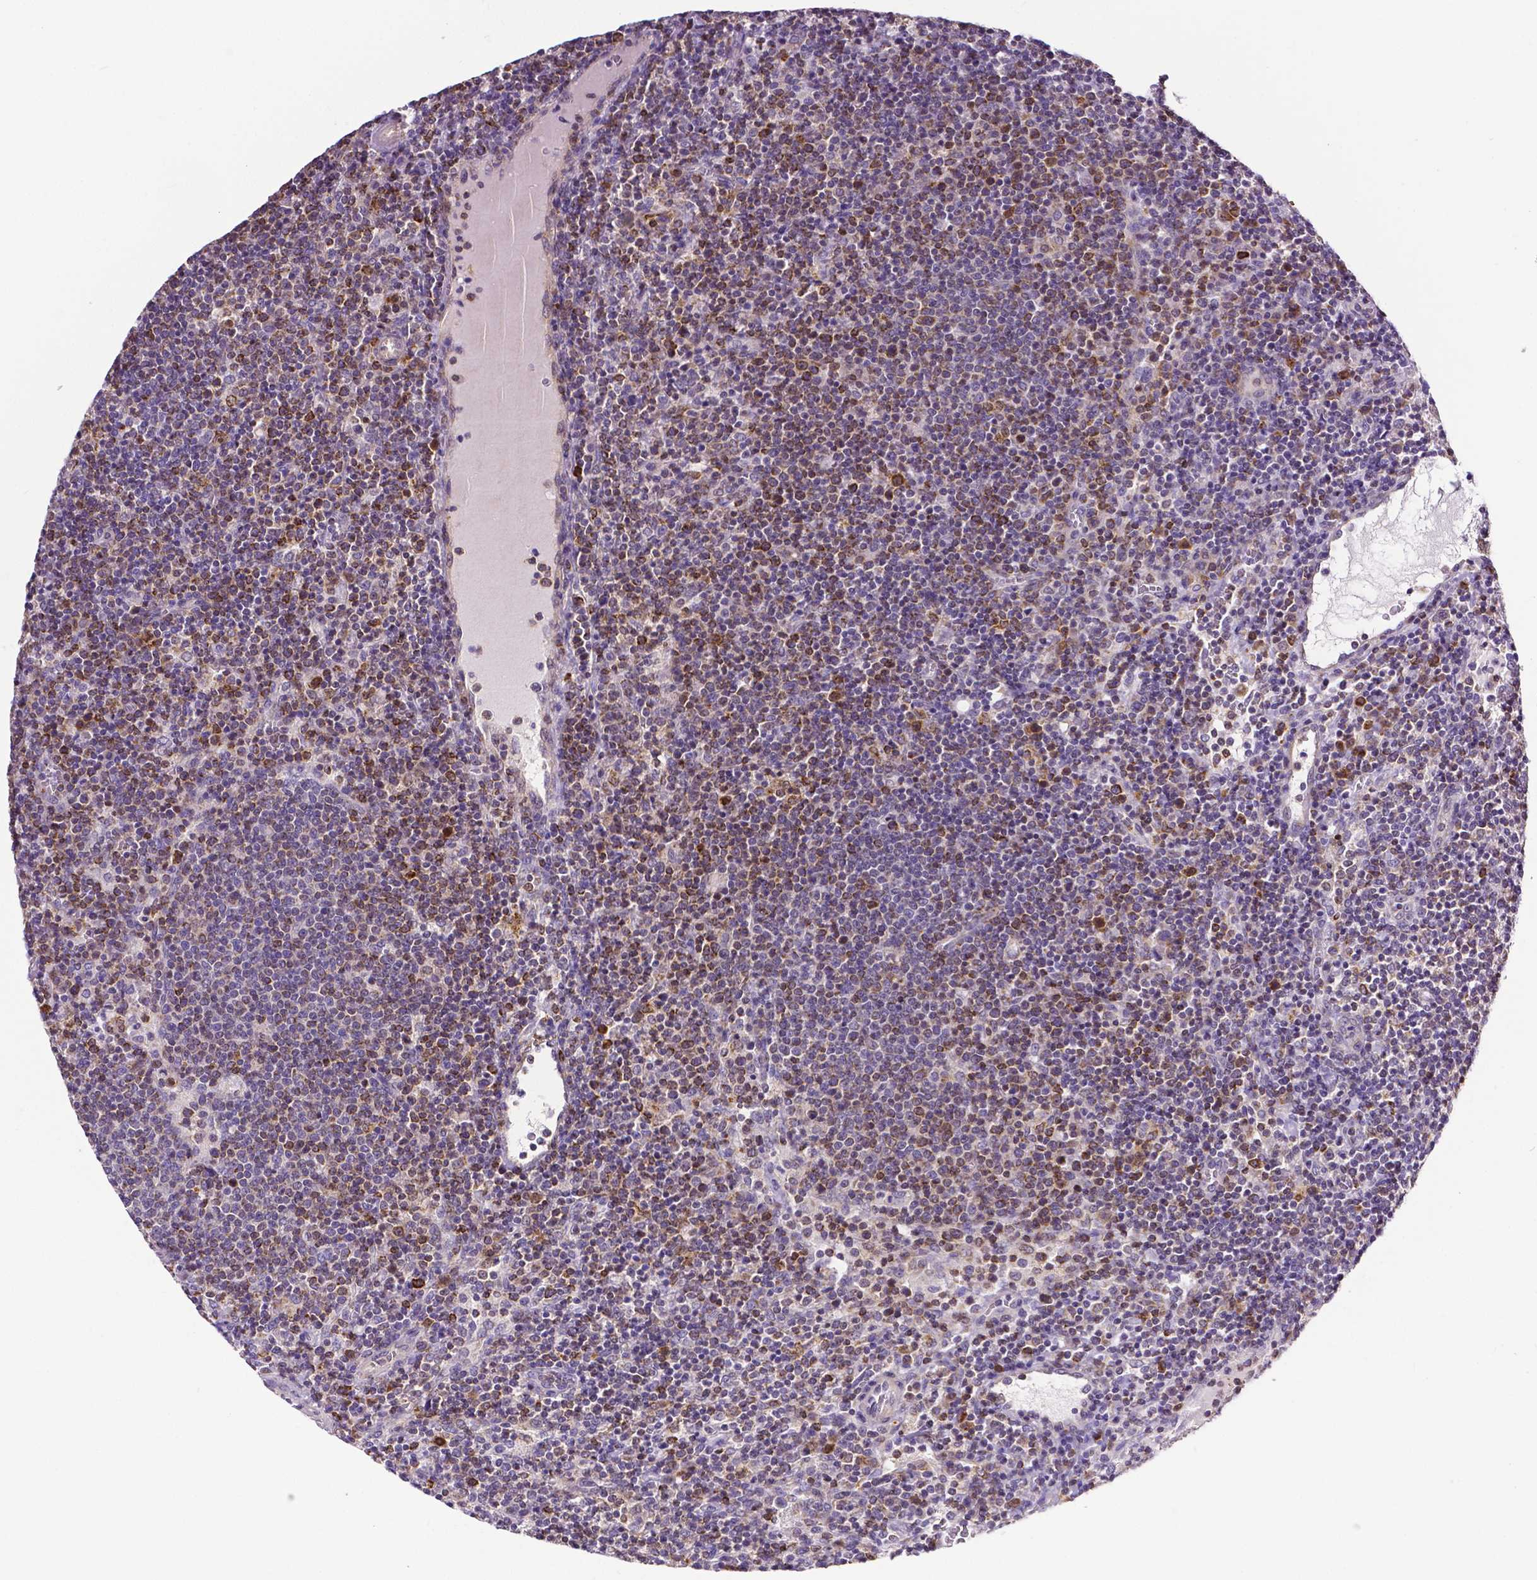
{"staining": {"intensity": "moderate", "quantity": "<25%", "location": "cytoplasmic/membranous"}, "tissue": "lymphoma", "cell_type": "Tumor cells", "image_type": "cancer", "snomed": [{"axis": "morphology", "description": "Malignant lymphoma, non-Hodgkin's type, High grade"}, {"axis": "topography", "description": "Lymph node"}], "caption": "Tumor cells display low levels of moderate cytoplasmic/membranous expression in about <25% of cells in human lymphoma.", "gene": "MCL1", "patient": {"sex": "male", "age": 61}}